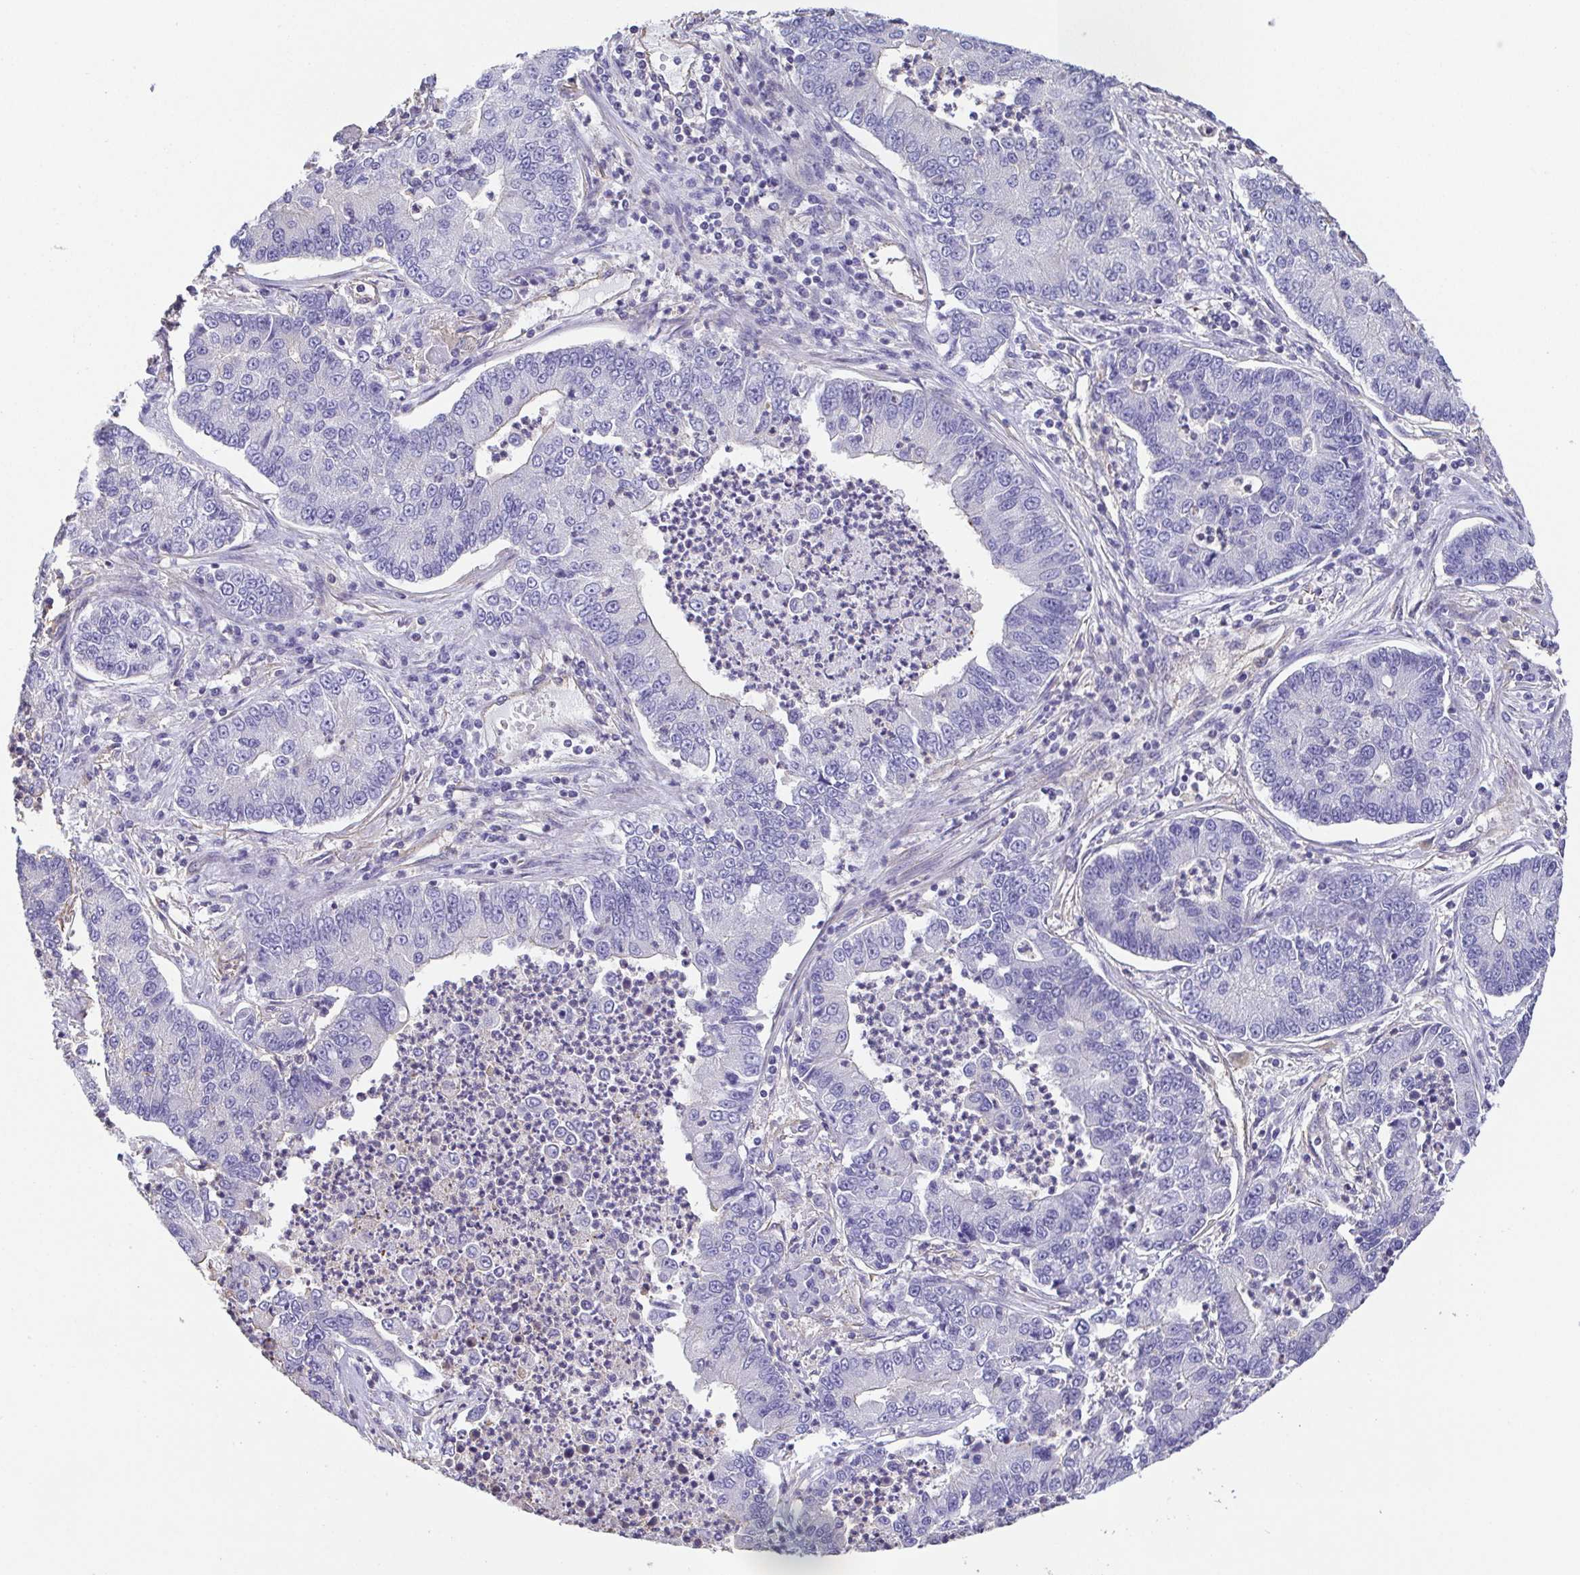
{"staining": {"intensity": "negative", "quantity": "none", "location": "none"}, "tissue": "lung cancer", "cell_type": "Tumor cells", "image_type": "cancer", "snomed": [{"axis": "morphology", "description": "Adenocarcinoma, NOS"}, {"axis": "topography", "description": "Lung"}], "caption": "Human adenocarcinoma (lung) stained for a protein using immunohistochemistry reveals no staining in tumor cells.", "gene": "MYL6", "patient": {"sex": "female", "age": 57}}